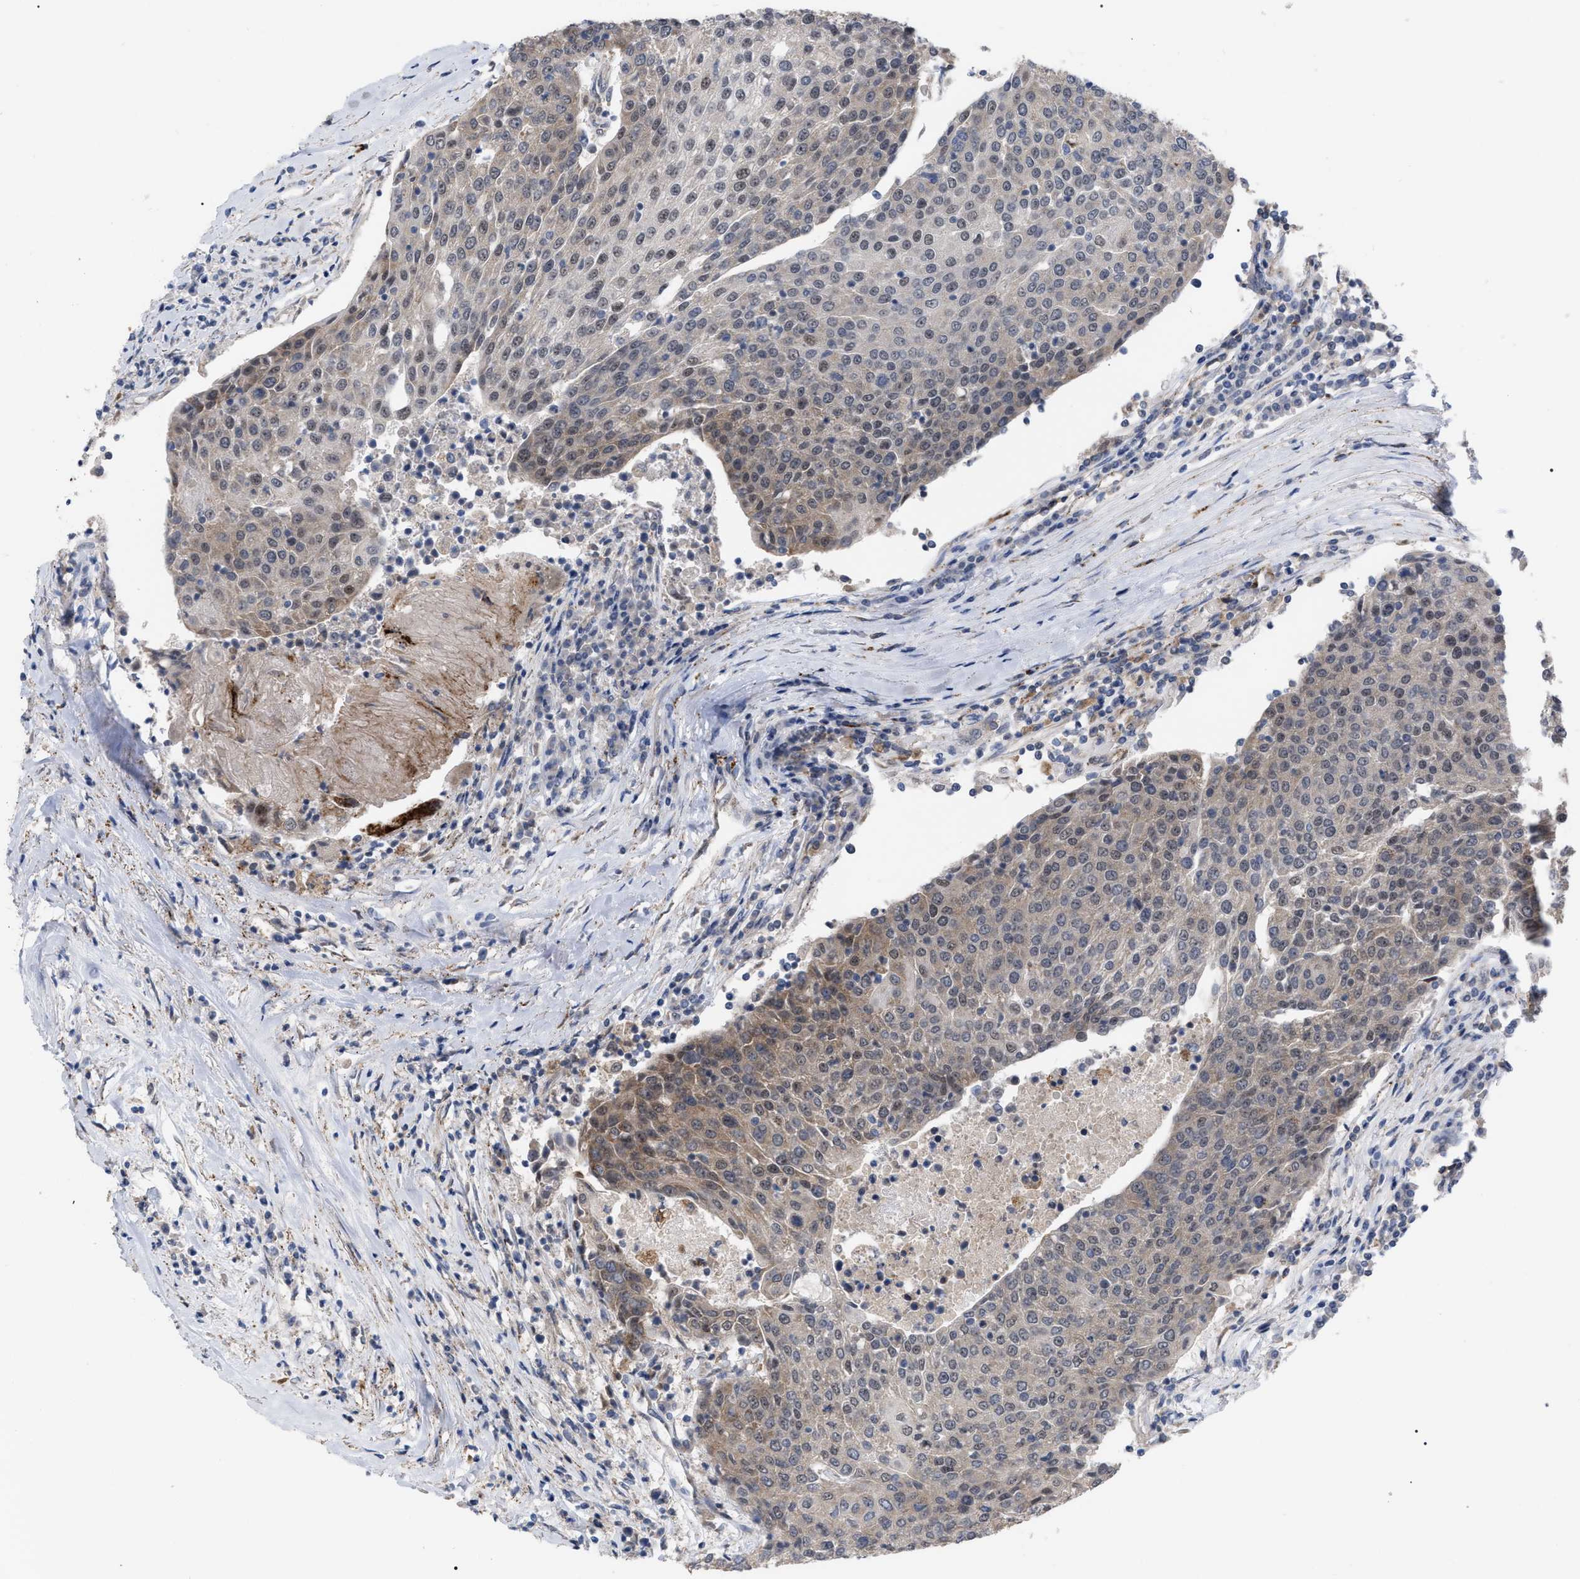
{"staining": {"intensity": "moderate", "quantity": "<25%", "location": "cytoplasmic/membranous,nuclear"}, "tissue": "urothelial cancer", "cell_type": "Tumor cells", "image_type": "cancer", "snomed": [{"axis": "morphology", "description": "Urothelial carcinoma, High grade"}, {"axis": "topography", "description": "Urinary bladder"}], "caption": "Immunohistochemical staining of urothelial carcinoma (high-grade) reveals low levels of moderate cytoplasmic/membranous and nuclear protein expression in approximately <25% of tumor cells. The staining is performed using DAB (3,3'-diaminobenzidine) brown chromogen to label protein expression. The nuclei are counter-stained blue using hematoxylin.", "gene": "UPF1", "patient": {"sex": "female", "age": 85}}